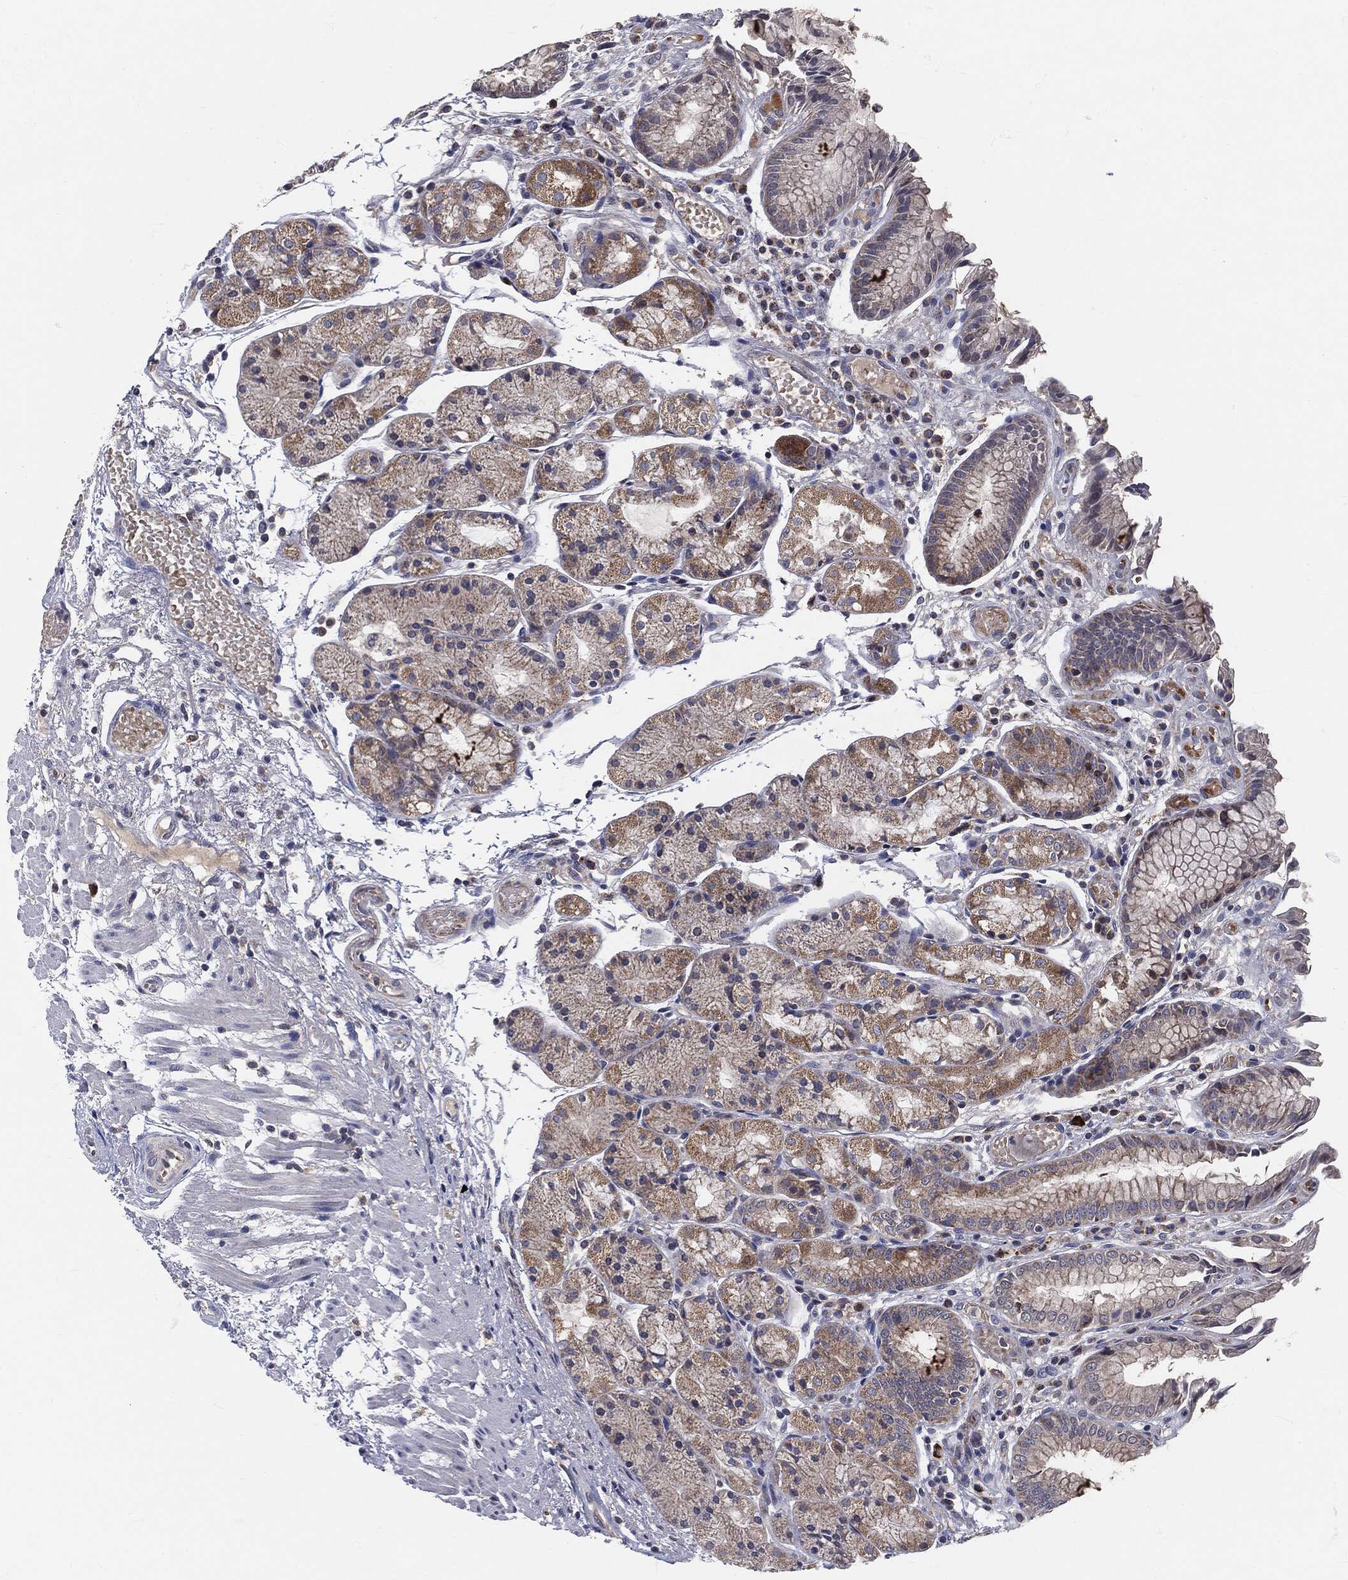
{"staining": {"intensity": "moderate", "quantity": "<25%", "location": "cytoplasmic/membranous"}, "tissue": "stomach", "cell_type": "Glandular cells", "image_type": "normal", "snomed": [{"axis": "morphology", "description": "Normal tissue, NOS"}, {"axis": "topography", "description": "Stomach, upper"}], "caption": "Moderate cytoplasmic/membranous protein staining is seen in approximately <25% of glandular cells in stomach. The staining was performed using DAB (3,3'-diaminobenzidine), with brown indicating positive protein expression. Nuclei are stained blue with hematoxylin.", "gene": "SIGLEC9", "patient": {"sex": "male", "age": 72}}